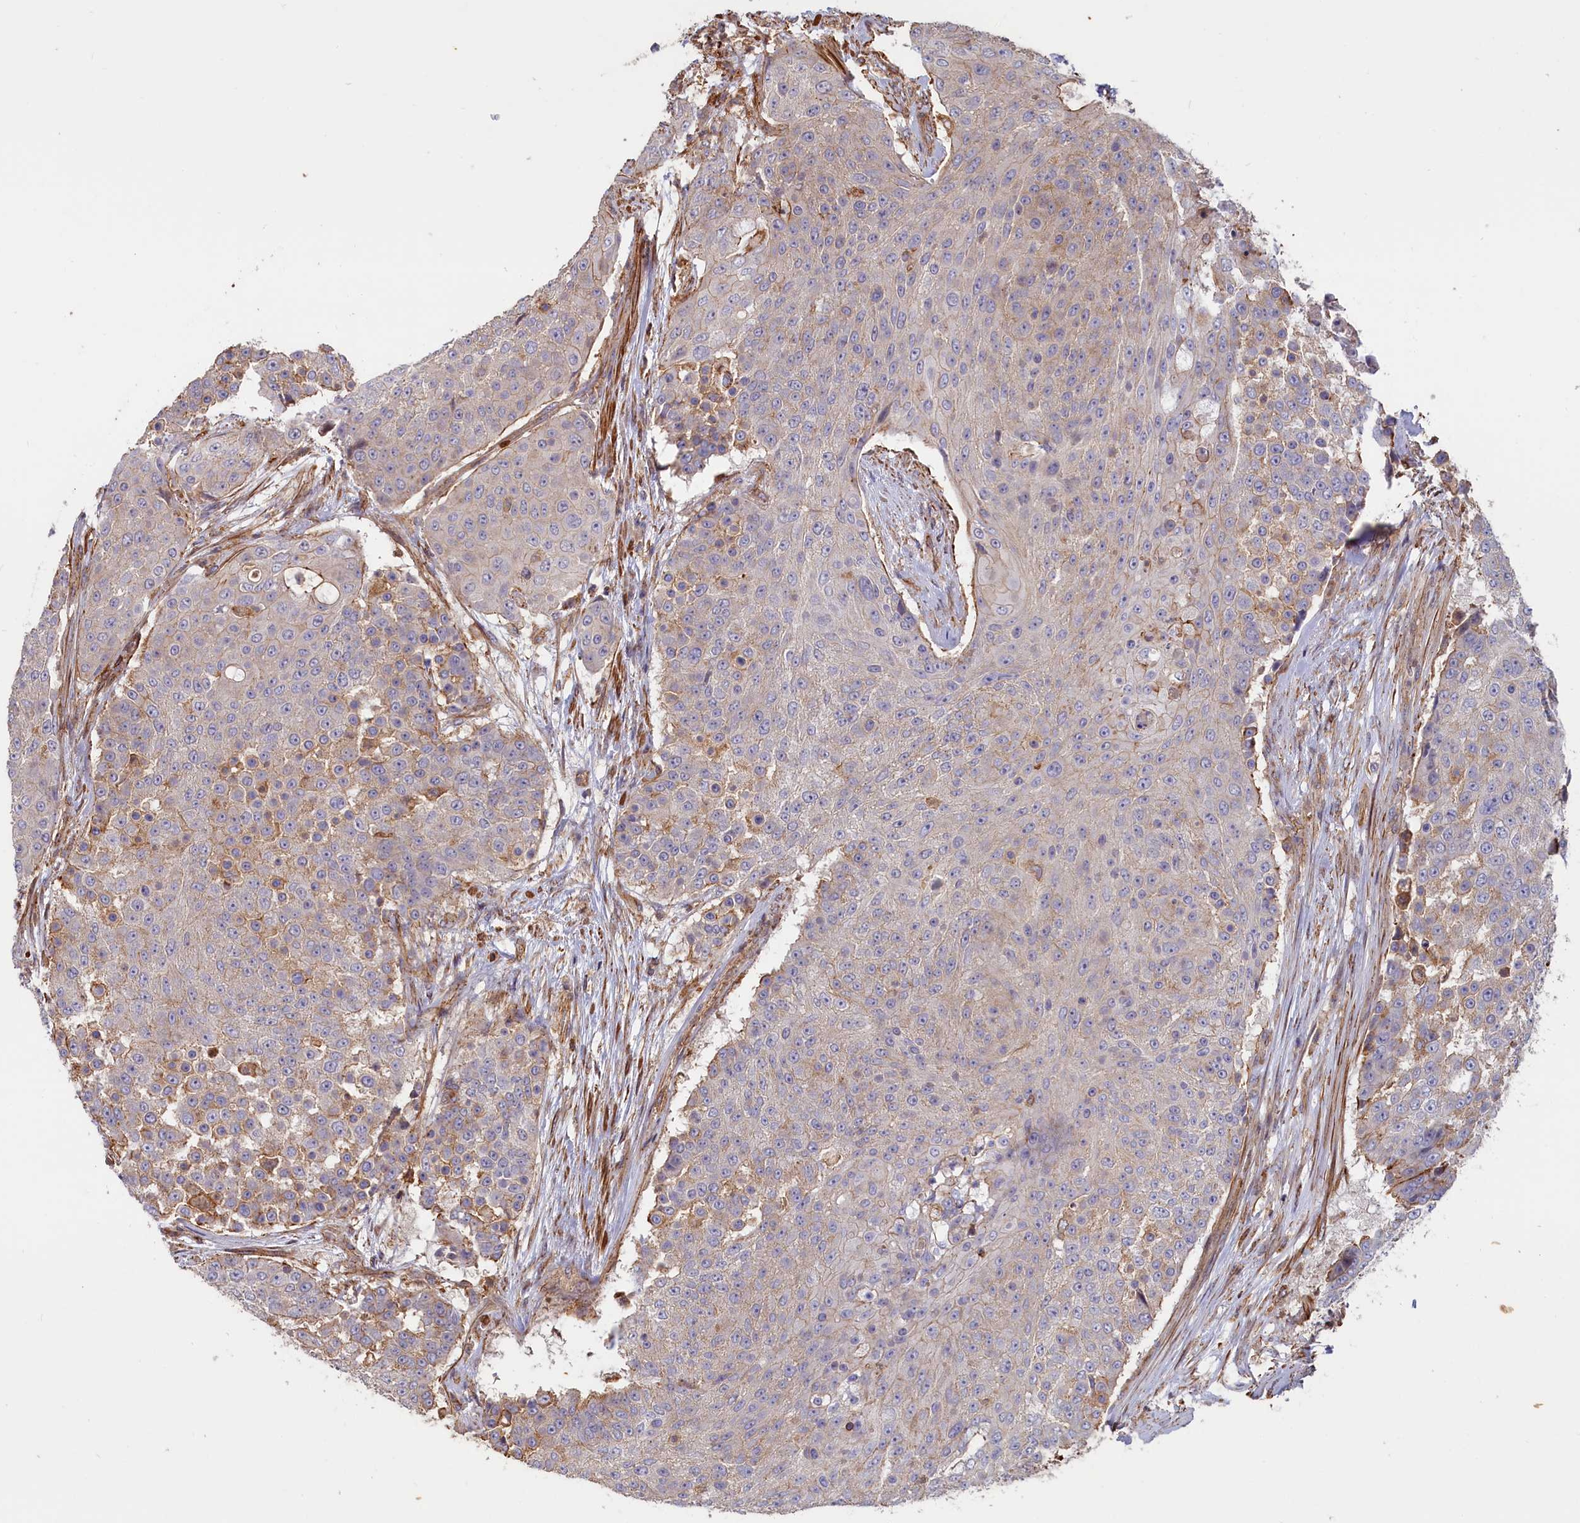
{"staining": {"intensity": "weak", "quantity": "<25%", "location": "cytoplasmic/membranous"}, "tissue": "urothelial cancer", "cell_type": "Tumor cells", "image_type": "cancer", "snomed": [{"axis": "morphology", "description": "Urothelial carcinoma, High grade"}, {"axis": "topography", "description": "Urinary bladder"}], "caption": "Immunohistochemical staining of human urothelial cancer demonstrates no significant positivity in tumor cells. (Brightfield microscopy of DAB (3,3'-diaminobenzidine) immunohistochemistry at high magnification).", "gene": "ANKRD27", "patient": {"sex": "female", "age": 63}}